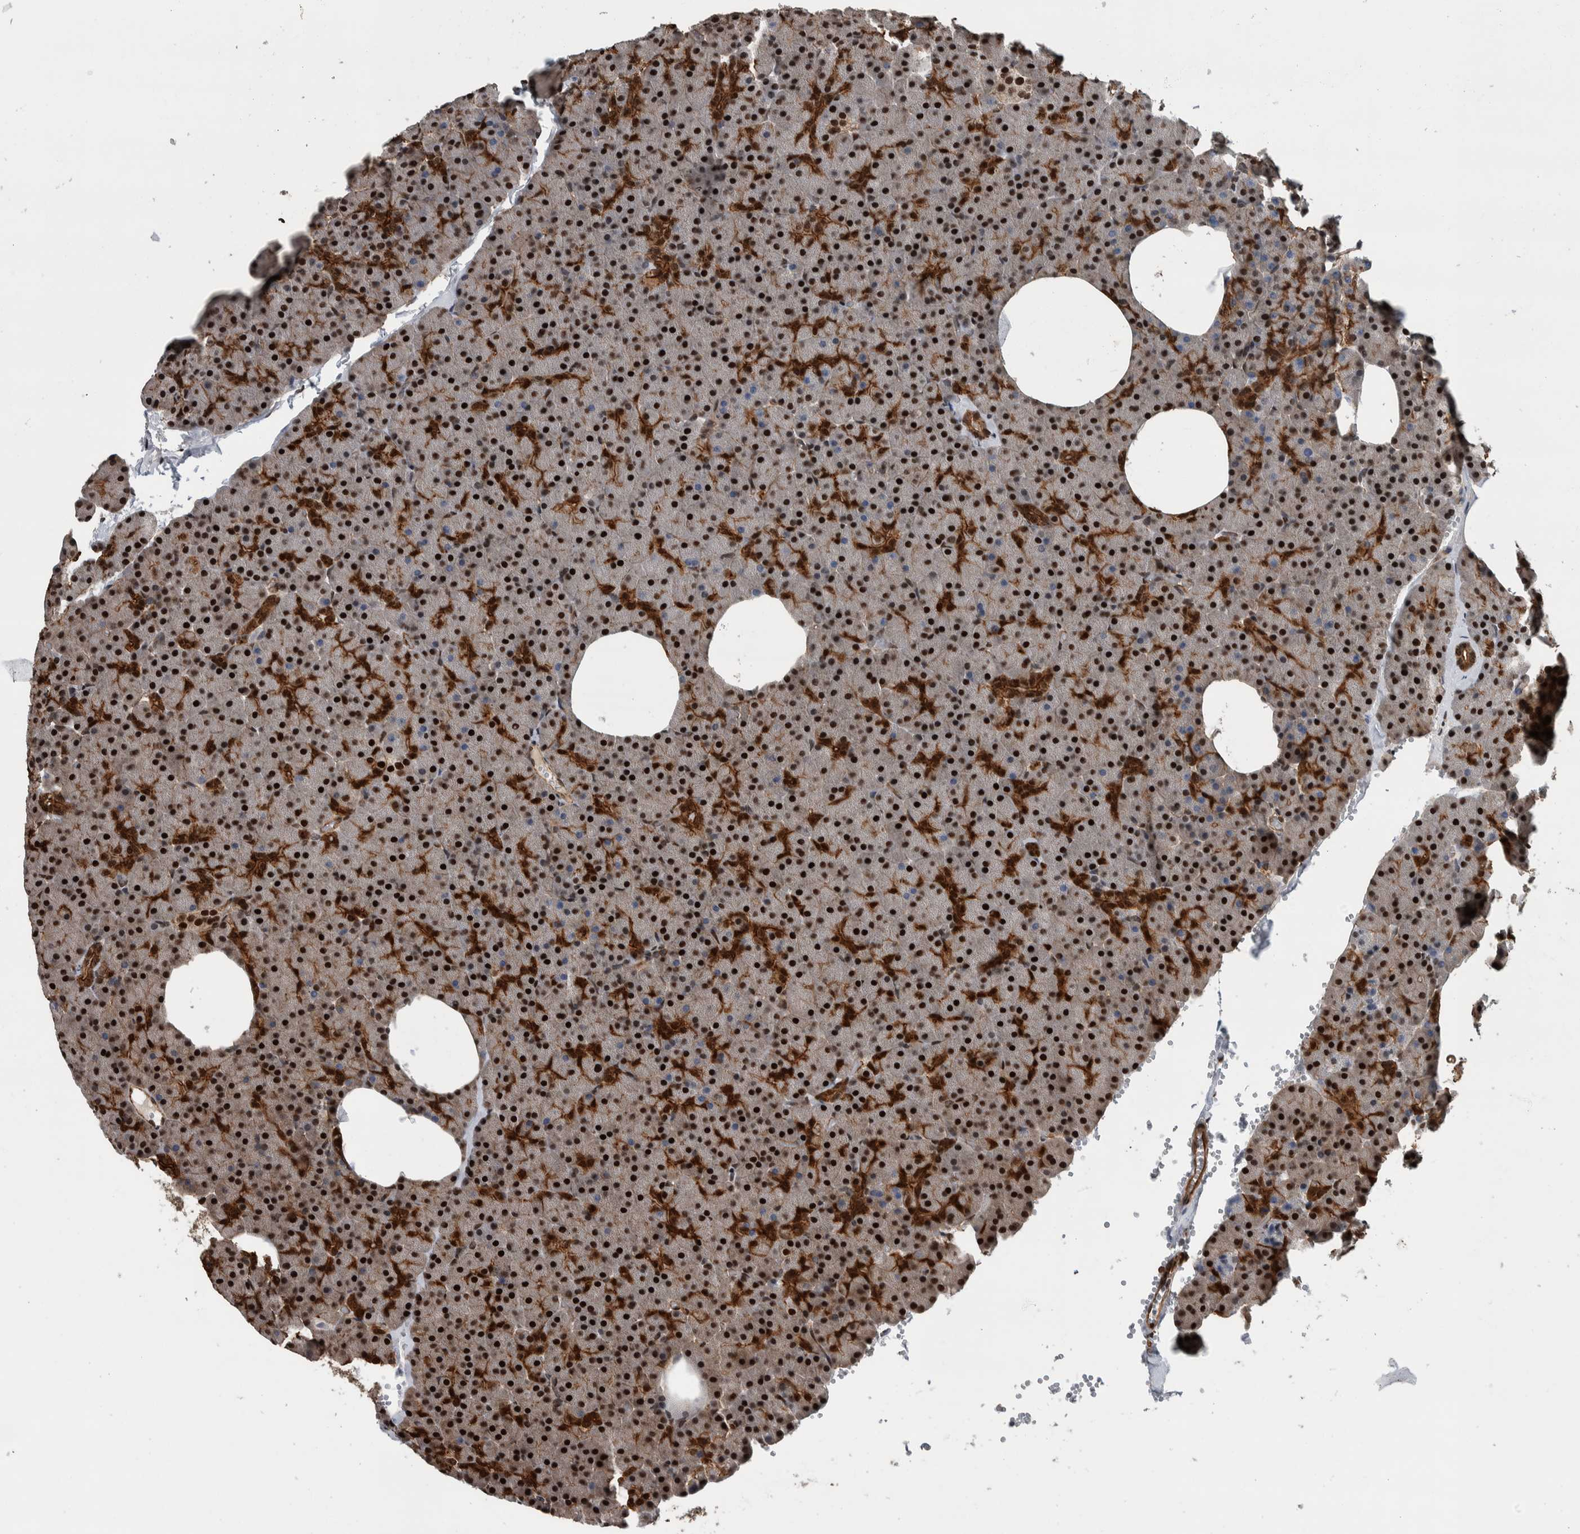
{"staining": {"intensity": "strong", "quantity": "25%-75%", "location": "cytoplasmic/membranous,nuclear"}, "tissue": "pancreas", "cell_type": "Exocrine glandular cells", "image_type": "normal", "snomed": [{"axis": "morphology", "description": "Normal tissue, NOS"}, {"axis": "morphology", "description": "Carcinoid, malignant, NOS"}, {"axis": "topography", "description": "Pancreas"}], "caption": "Immunohistochemical staining of benign pancreas demonstrates strong cytoplasmic/membranous,nuclear protein expression in approximately 25%-75% of exocrine glandular cells. Ihc stains the protein in brown and the nuclei are stained blue.", "gene": "FAM135B", "patient": {"sex": "female", "age": 35}}